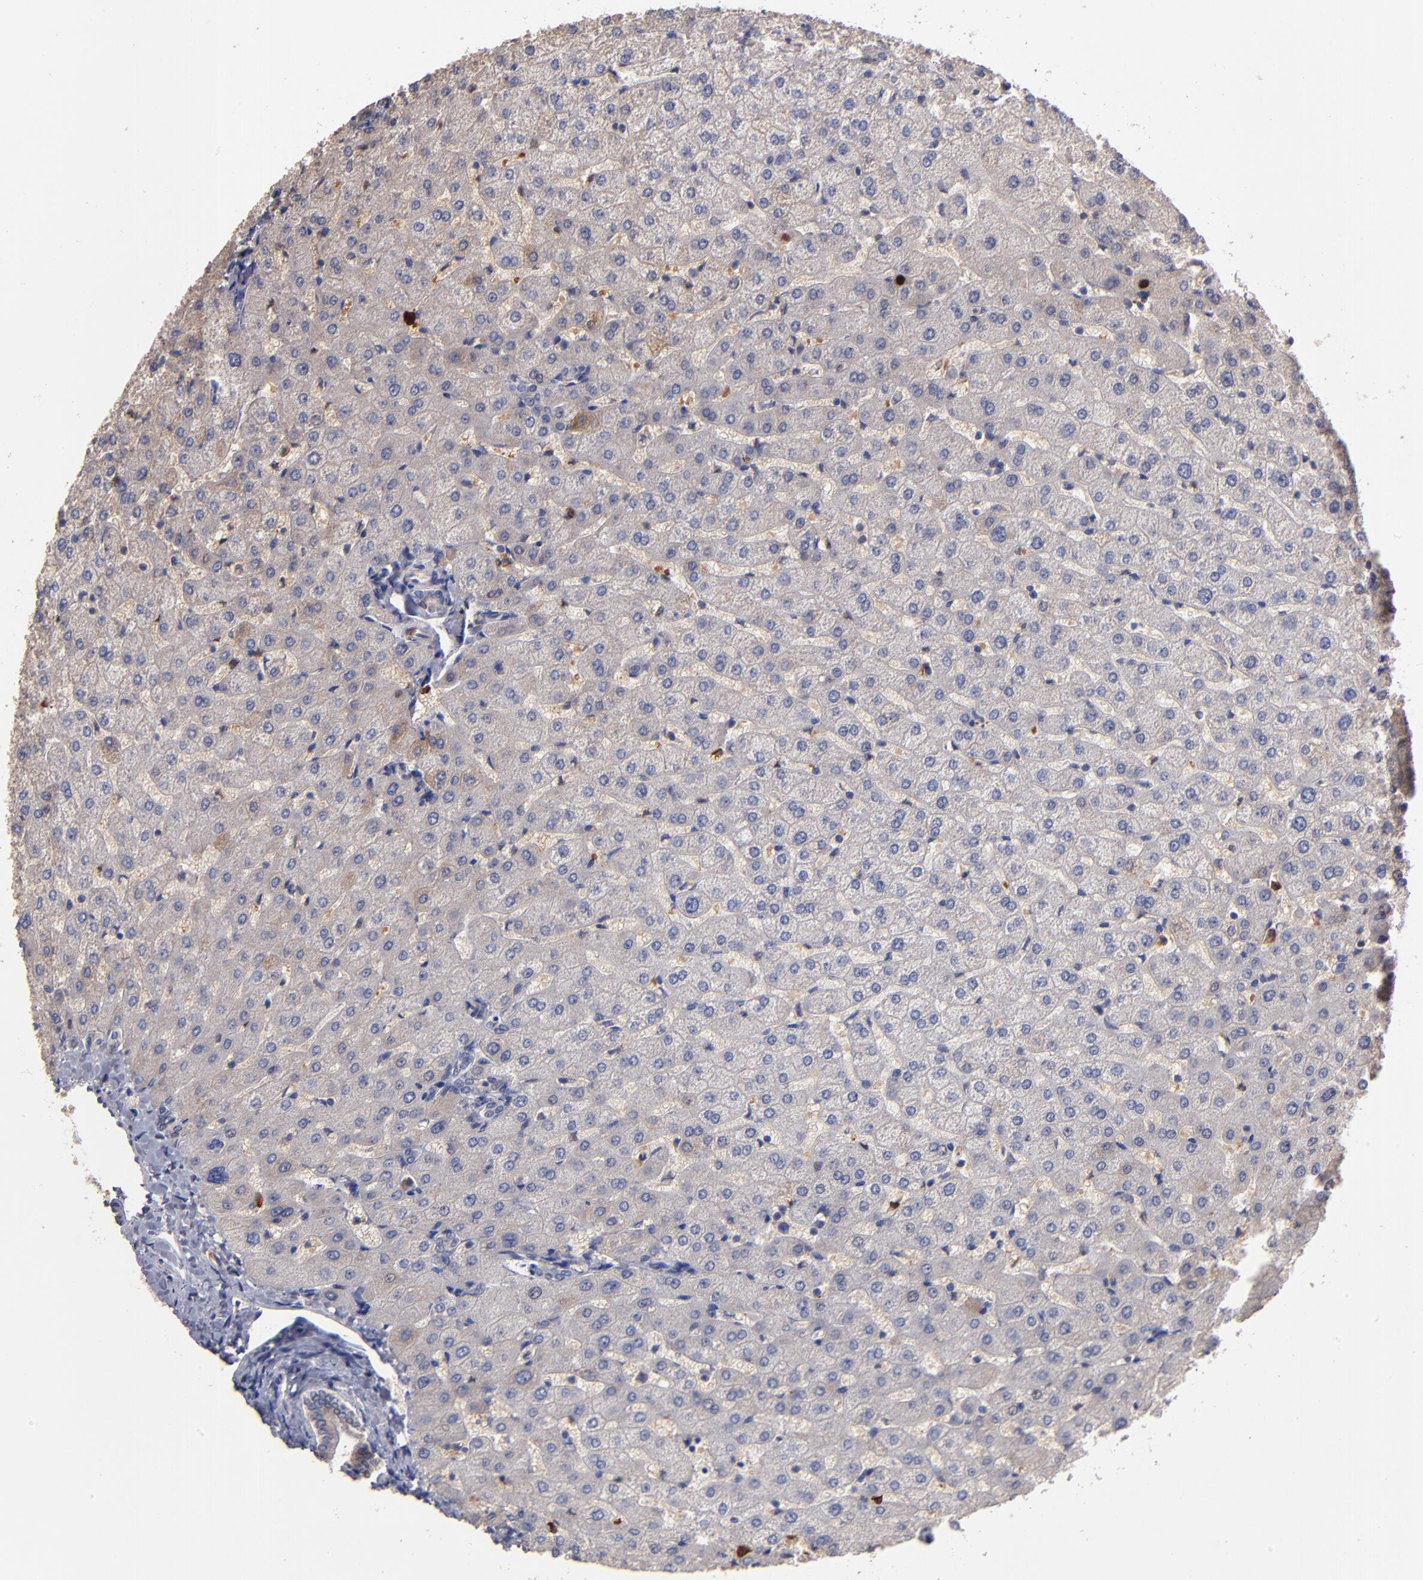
{"staining": {"intensity": "weak", "quantity": ">75%", "location": "cytoplasmic/membranous"}, "tissue": "liver", "cell_type": "Cholangiocytes", "image_type": "normal", "snomed": [{"axis": "morphology", "description": "Normal tissue, NOS"}, {"axis": "morphology", "description": "Fibrosis, NOS"}, {"axis": "topography", "description": "Liver"}], "caption": "This is a micrograph of immunohistochemistry staining of unremarkable liver, which shows weak staining in the cytoplasmic/membranous of cholangiocytes.", "gene": "DIABLO", "patient": {"sex": "female", "age": 29}}